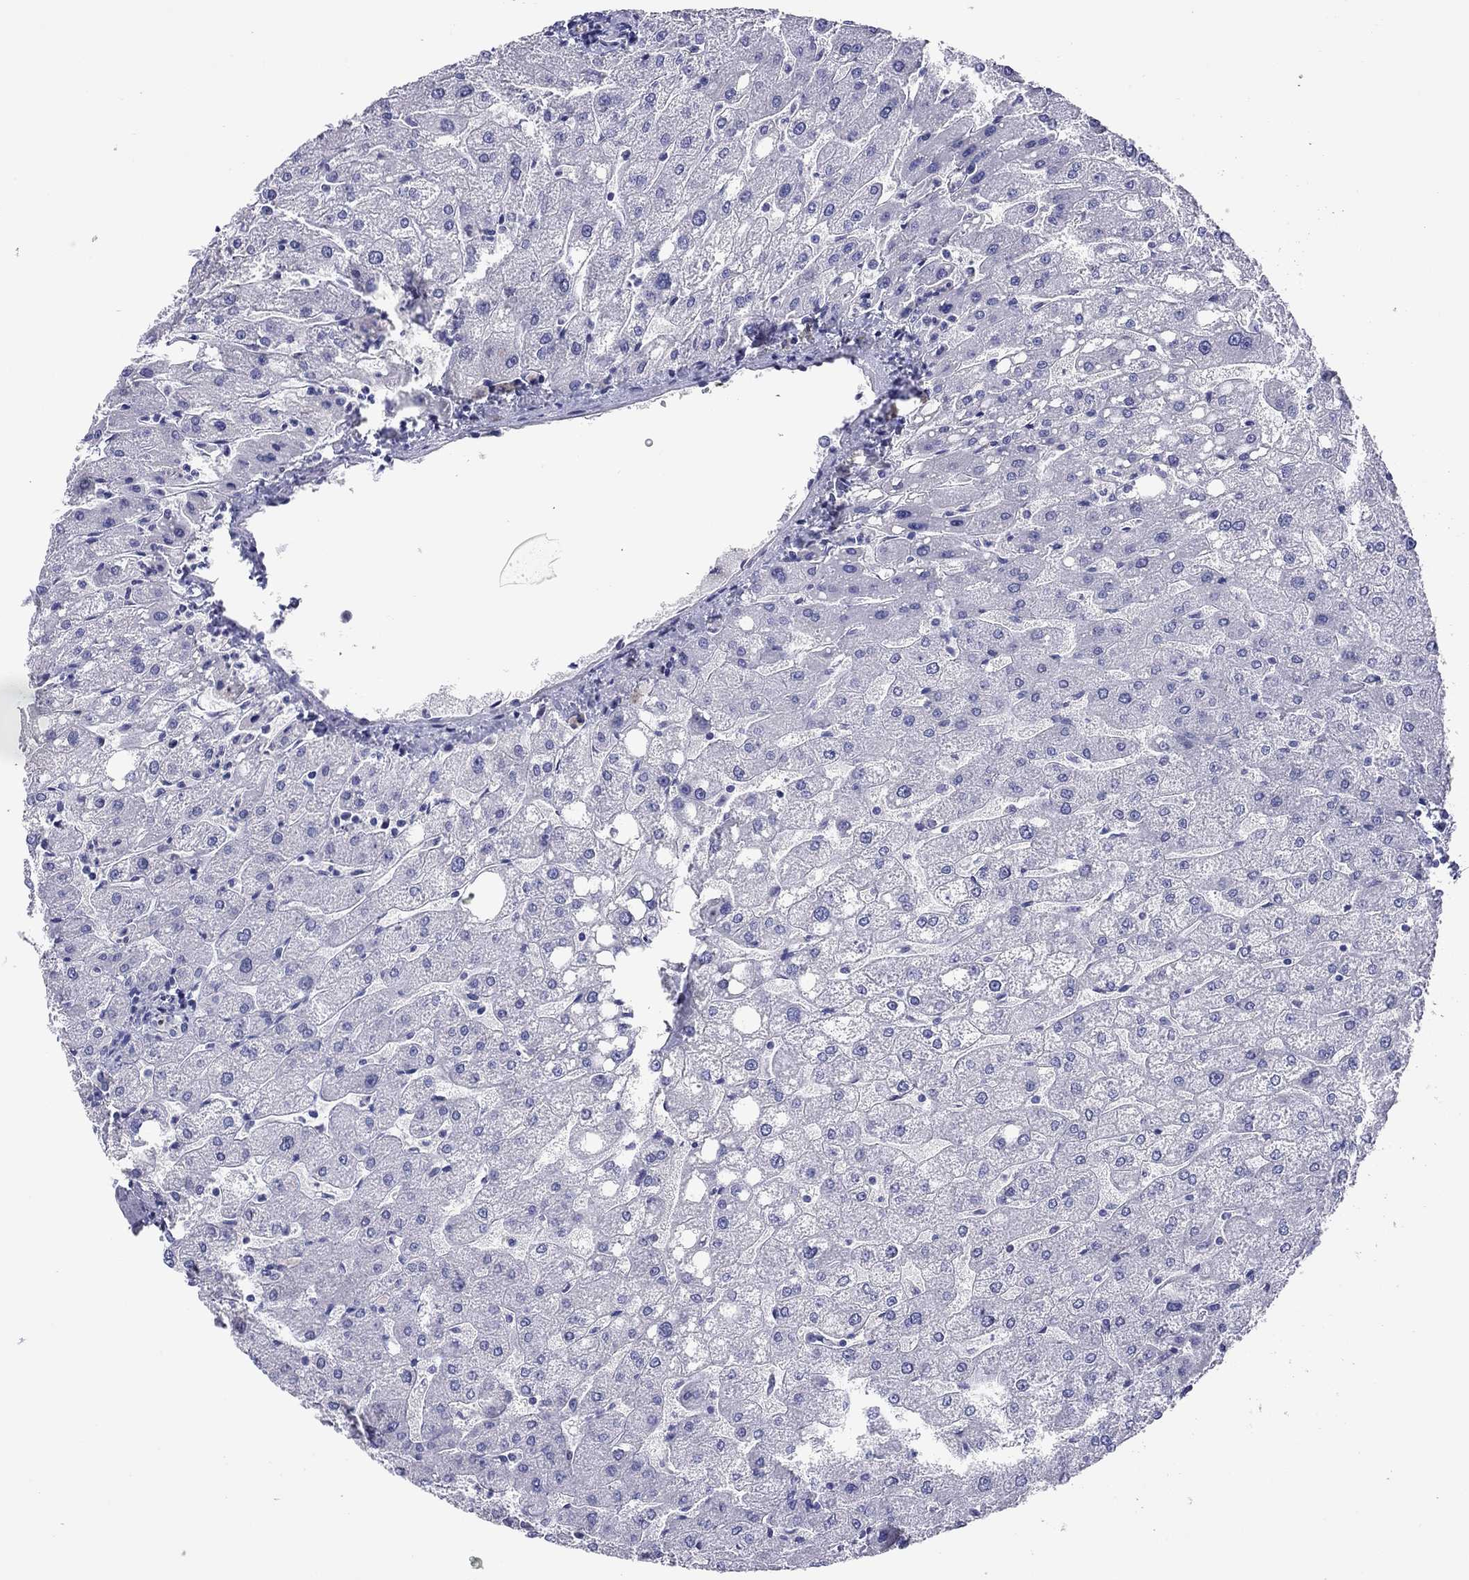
{"staining": {"intensity": "negative", "quantity": "none", "location": "none"}, "tissue": "liver", "cell_type": "Cholangiocytes", "image_type": "normal", "snomed": [{"axis": "morphology", "description": "Normal tissue, NOS"}, {"axis": "topography", "description": "Liver"}], "caption": "Cholangiocytes are negative for protein expression in unremarkable human liver. (DAB immunohistochemistry, high magnification).", "gene": "MYMX", "patient": {"sex": "male", "age": 67}}